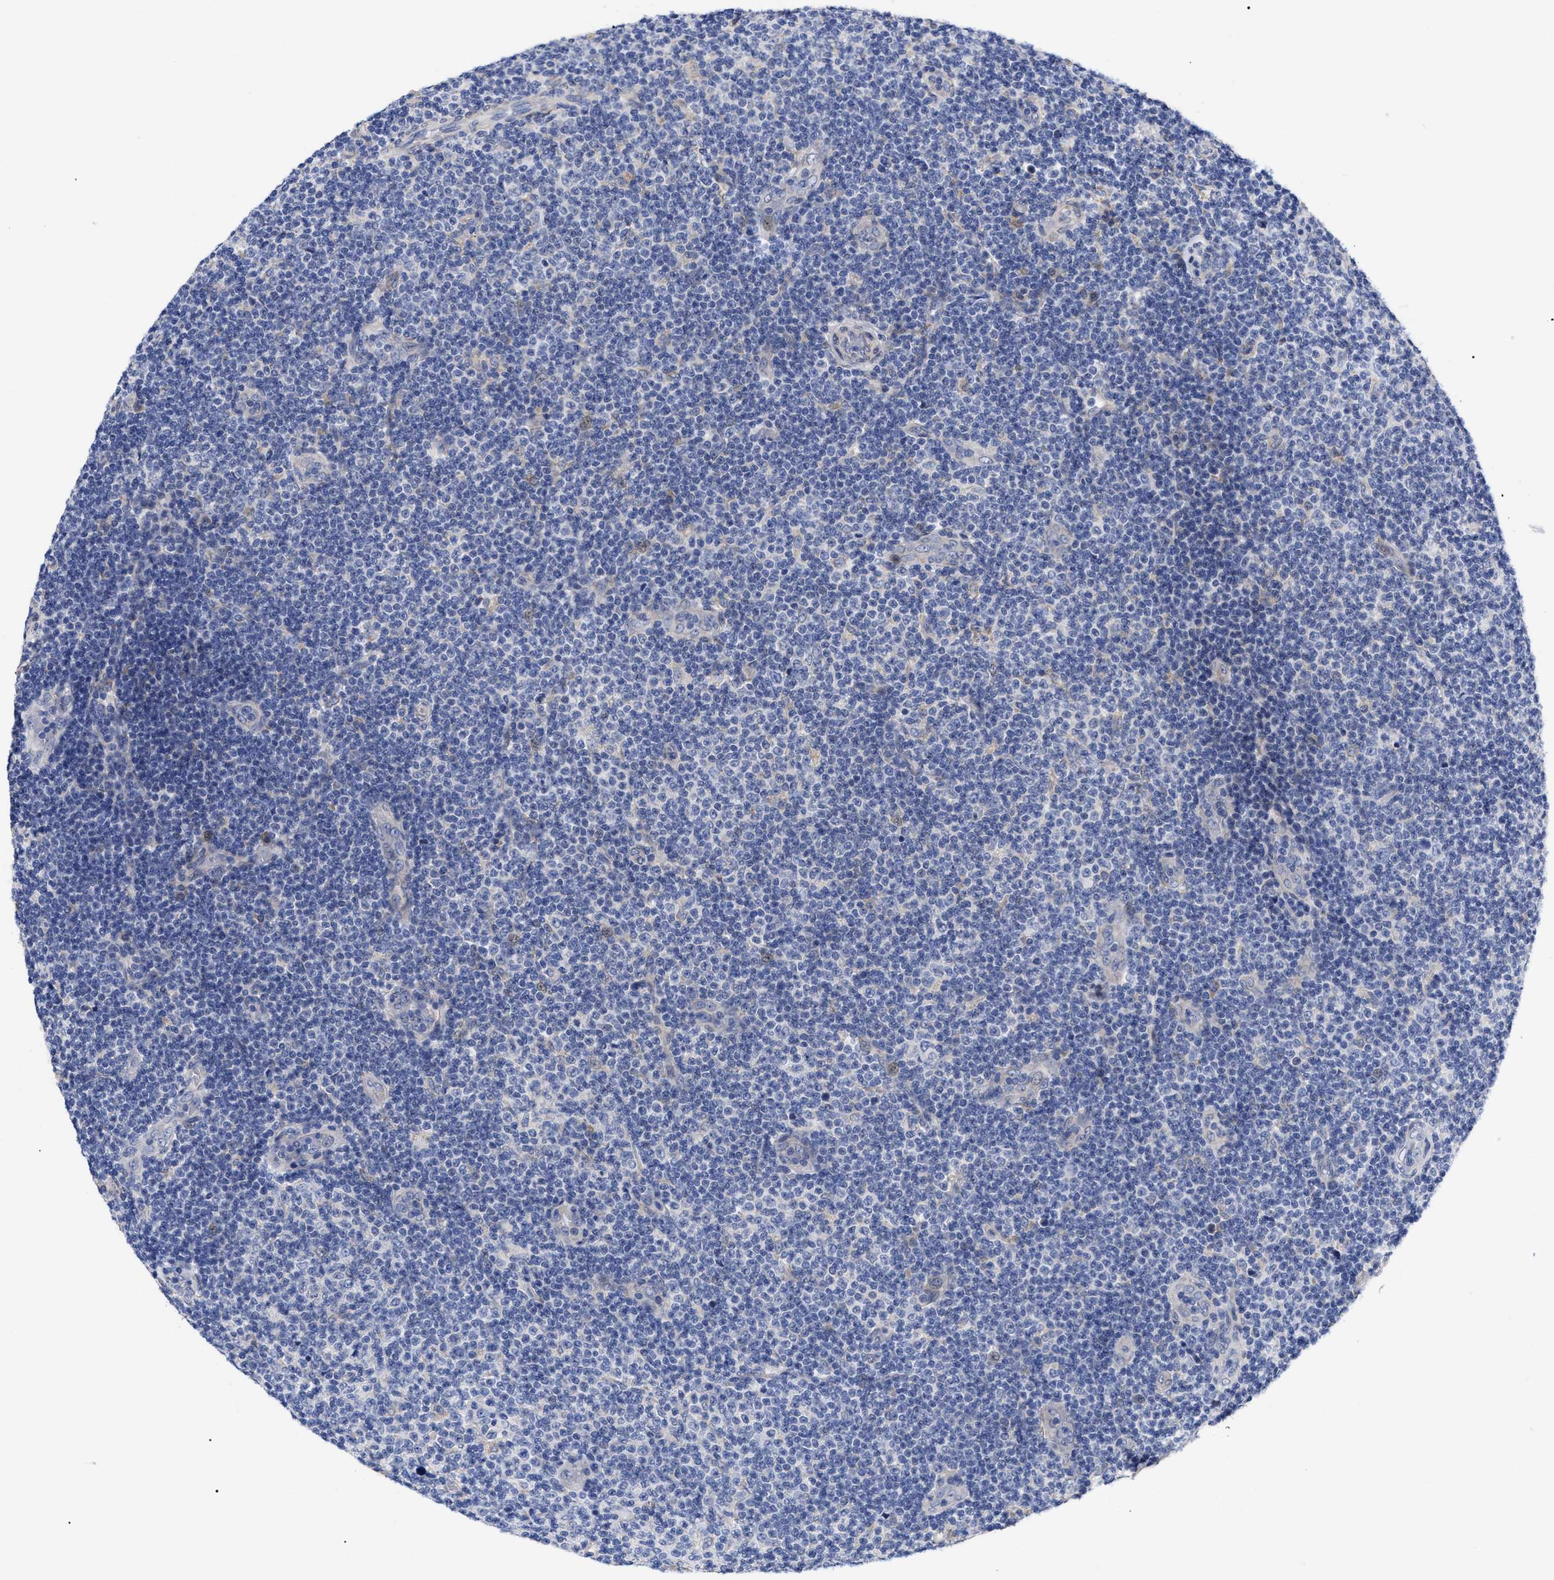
{"staining": {"intensity": "negative", "quantity": "none", "location": "none"}, "tissue": "lymphoma", "cell_type": "Tumor cells", "image_type": "cancer", "snomed": [{"axis": "morphology", "description": "Malignant lymphoma, non-Hodgkin's type, Low grade"}, {"axis": "topography", "description": "Lymph node"}], "caption": "Immunohistochemistry photomicrograph of lymphoma stained for a protein (brown), which reveals no staining in tumor cells.", "gene": "CFAP298", "patient": {"sex": "male", "age": 83}}